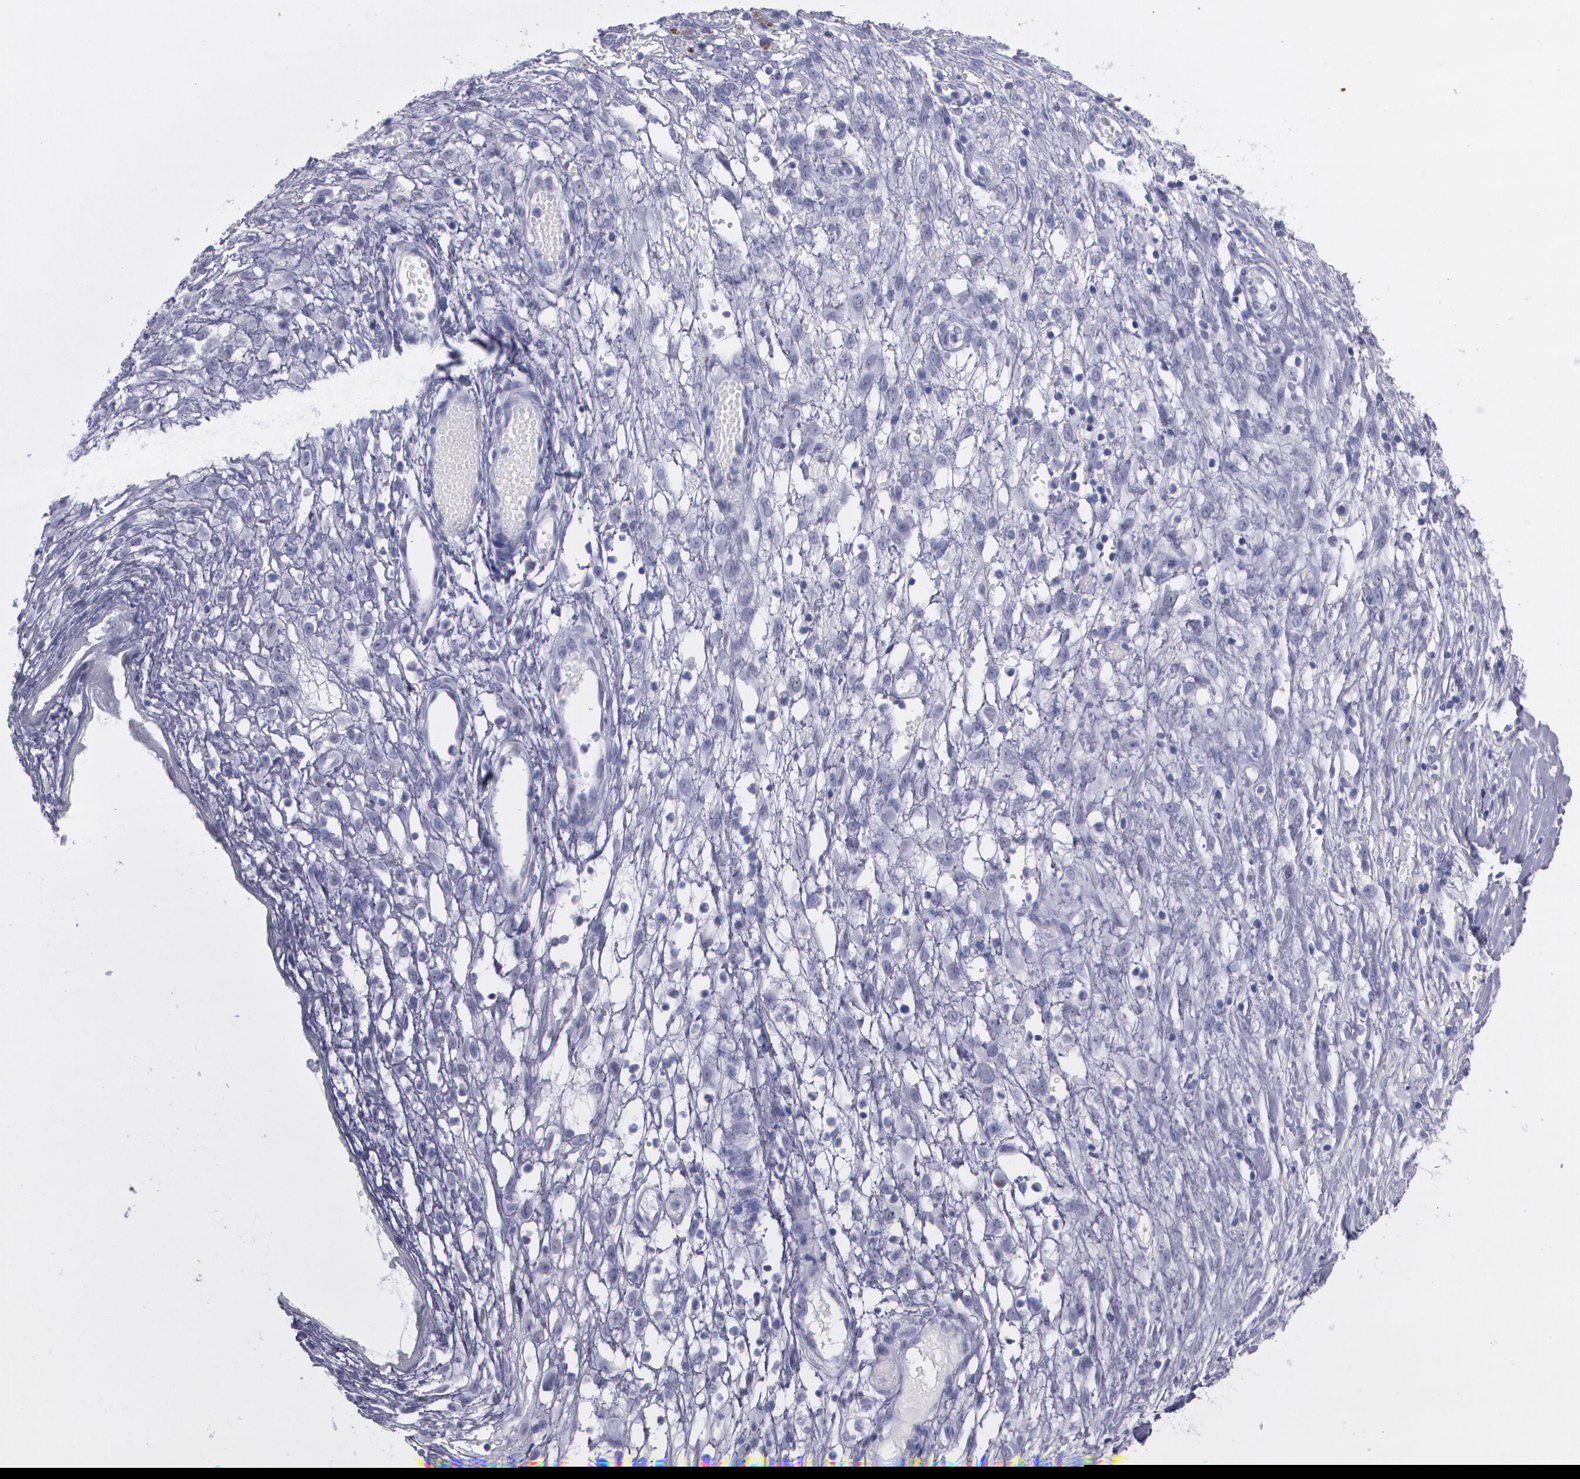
{"staining": {"intensity": "negative", "quantity": "none", "location": "none"}, "tissue": "ovarian cancer", "cell_type": "Tumor cells", "image_type": "cancer", "snomed": [{"axis": "morphology", "description": "Carcinoma, endometroid"}, {"axis": "topography", "description": "Ovary"}], "caption": "DAB (3,3'-diaminobenzidine) immunohistochemical staining of endometroid carcinoma (ovarian) demonstrates no significant positivity in tumor cells.", "gene": "TP53", "patient": {"sex": "female", "age": 42}}